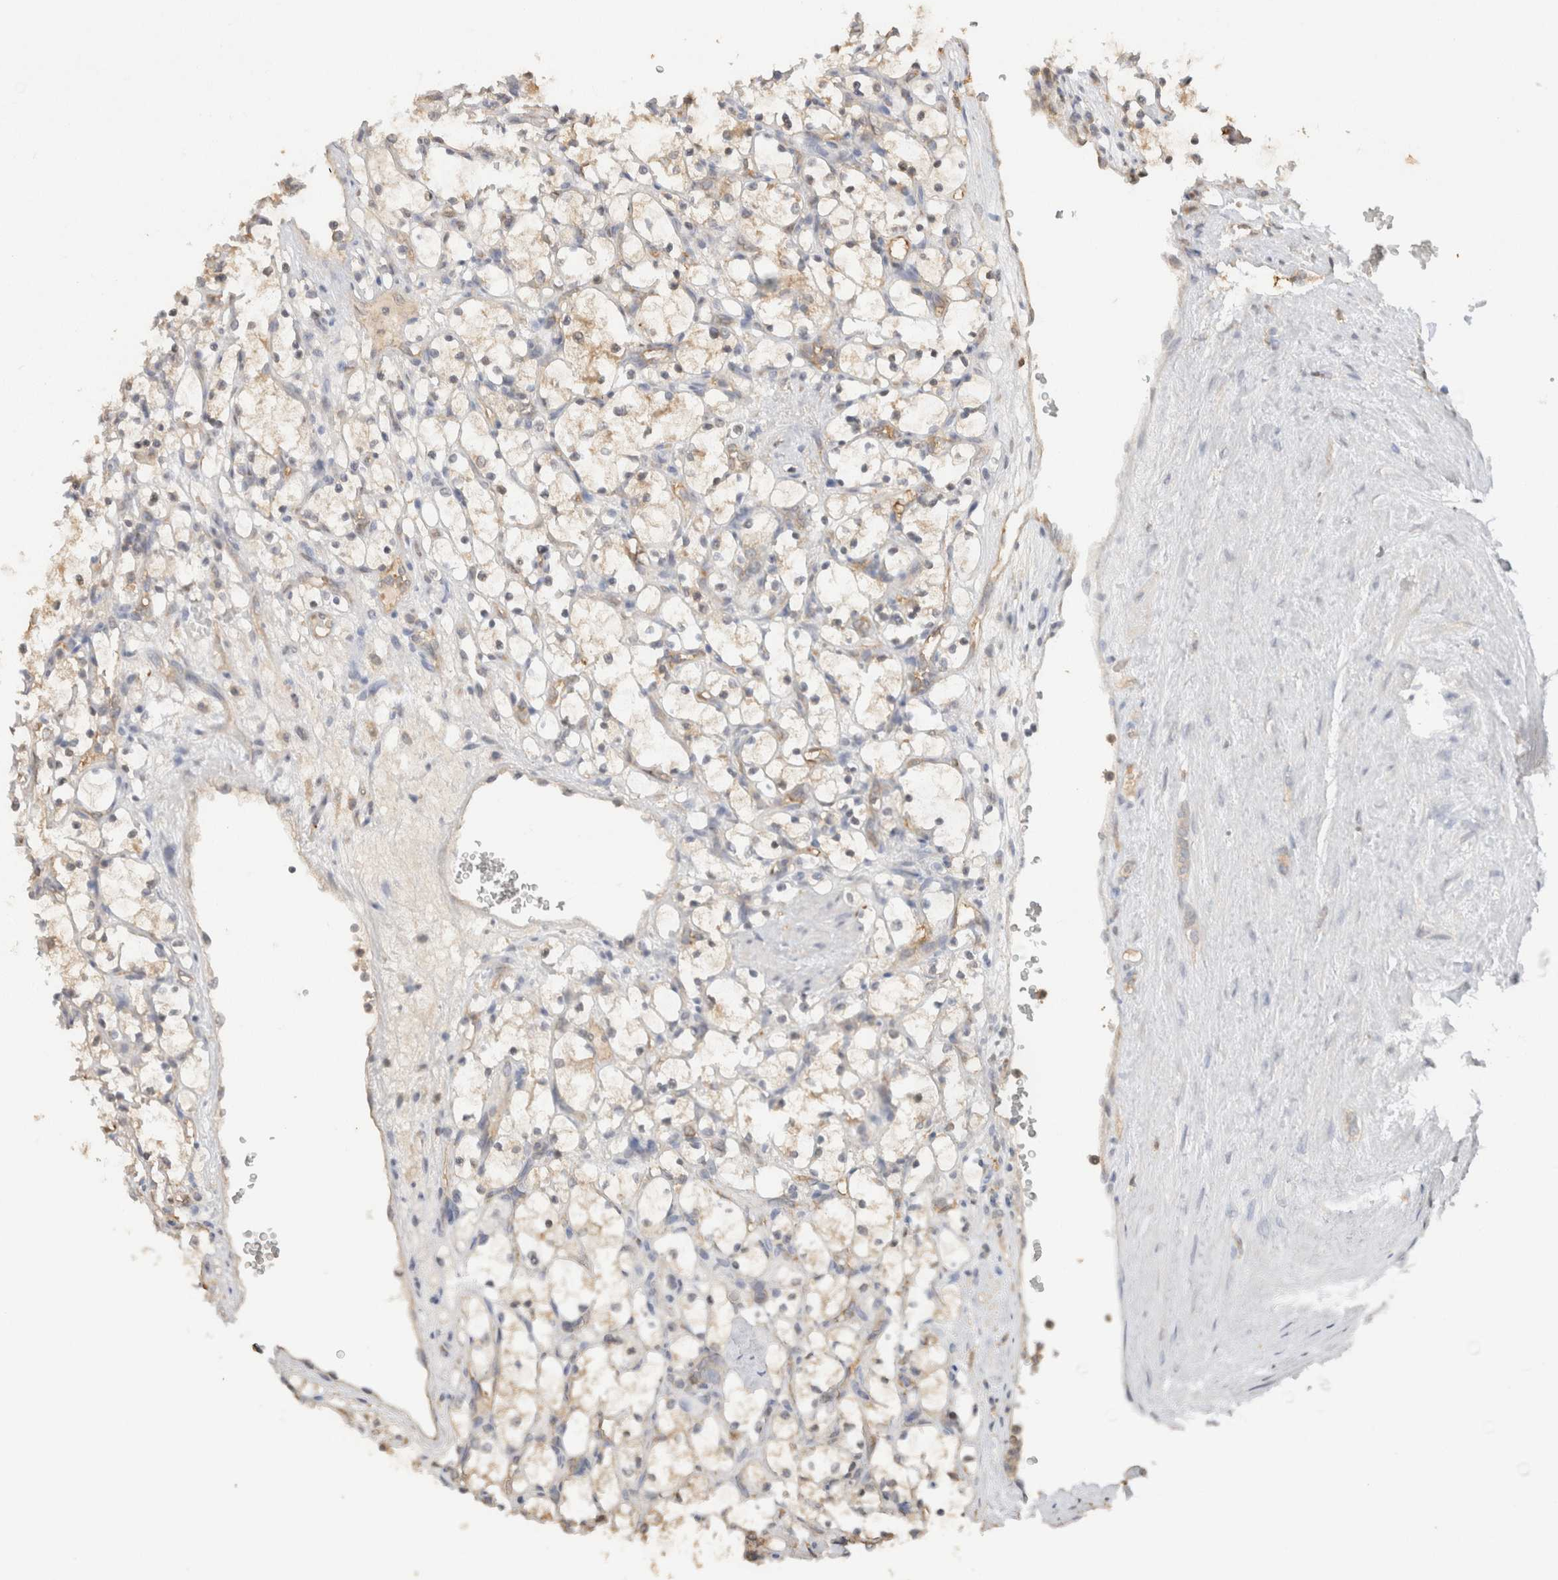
{"staining": {"intensity": "negative", "quantity": "none", "location": "none"}, "tissue": "renal cancer", "cell_type": "Tumor cells", "image_type": "cancer", "snomed": [{"axis": "morphology", "description": "Adenocarcinoma, NOS"}, {"axis": "topography", "description": "Kidney"}], "caption": "Renal cancer was stained to show a protein in brown. There is no significant expression in tumor cells.", "gene": "YWHAH", "patient": {"sex": "female", "age": 69}}